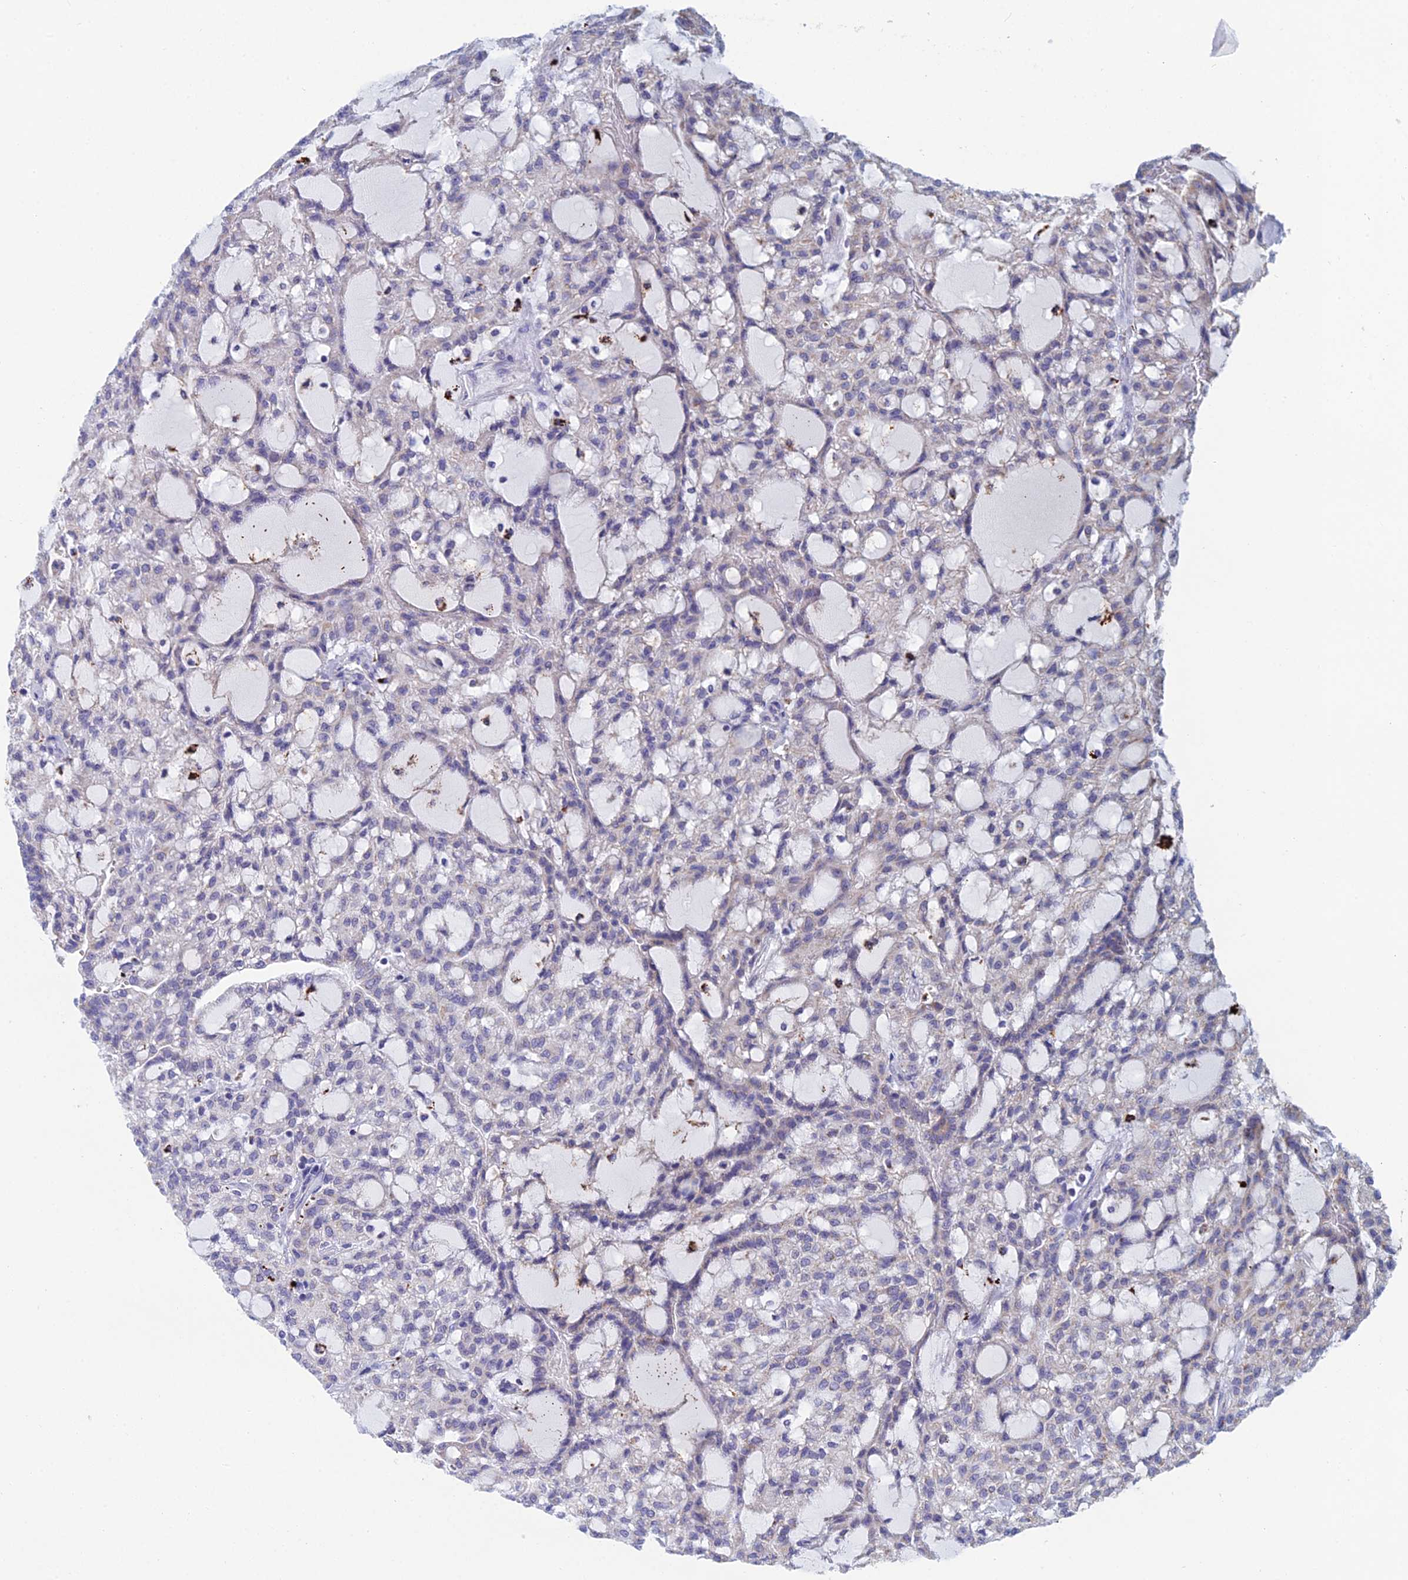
{"staining": {"intensity": "negative", "quantity": "none", "location": "none"}, "tissue": "renal cancer", "cell_type": "Tumor cells", "image_type": "cancer", "snomed": [{"axis": "morphology", "description": "Adenocarcinoma, NOS"}, {"axis": "topography", "description": "Kidney"}], "caption": "This is a image of immunohistochemistry staining of renal cancer (adenocarcinoma), which shows no staining in tumor cells.", "gene": "CFAP210", "patient": {"sex": "male", "age": 63}}